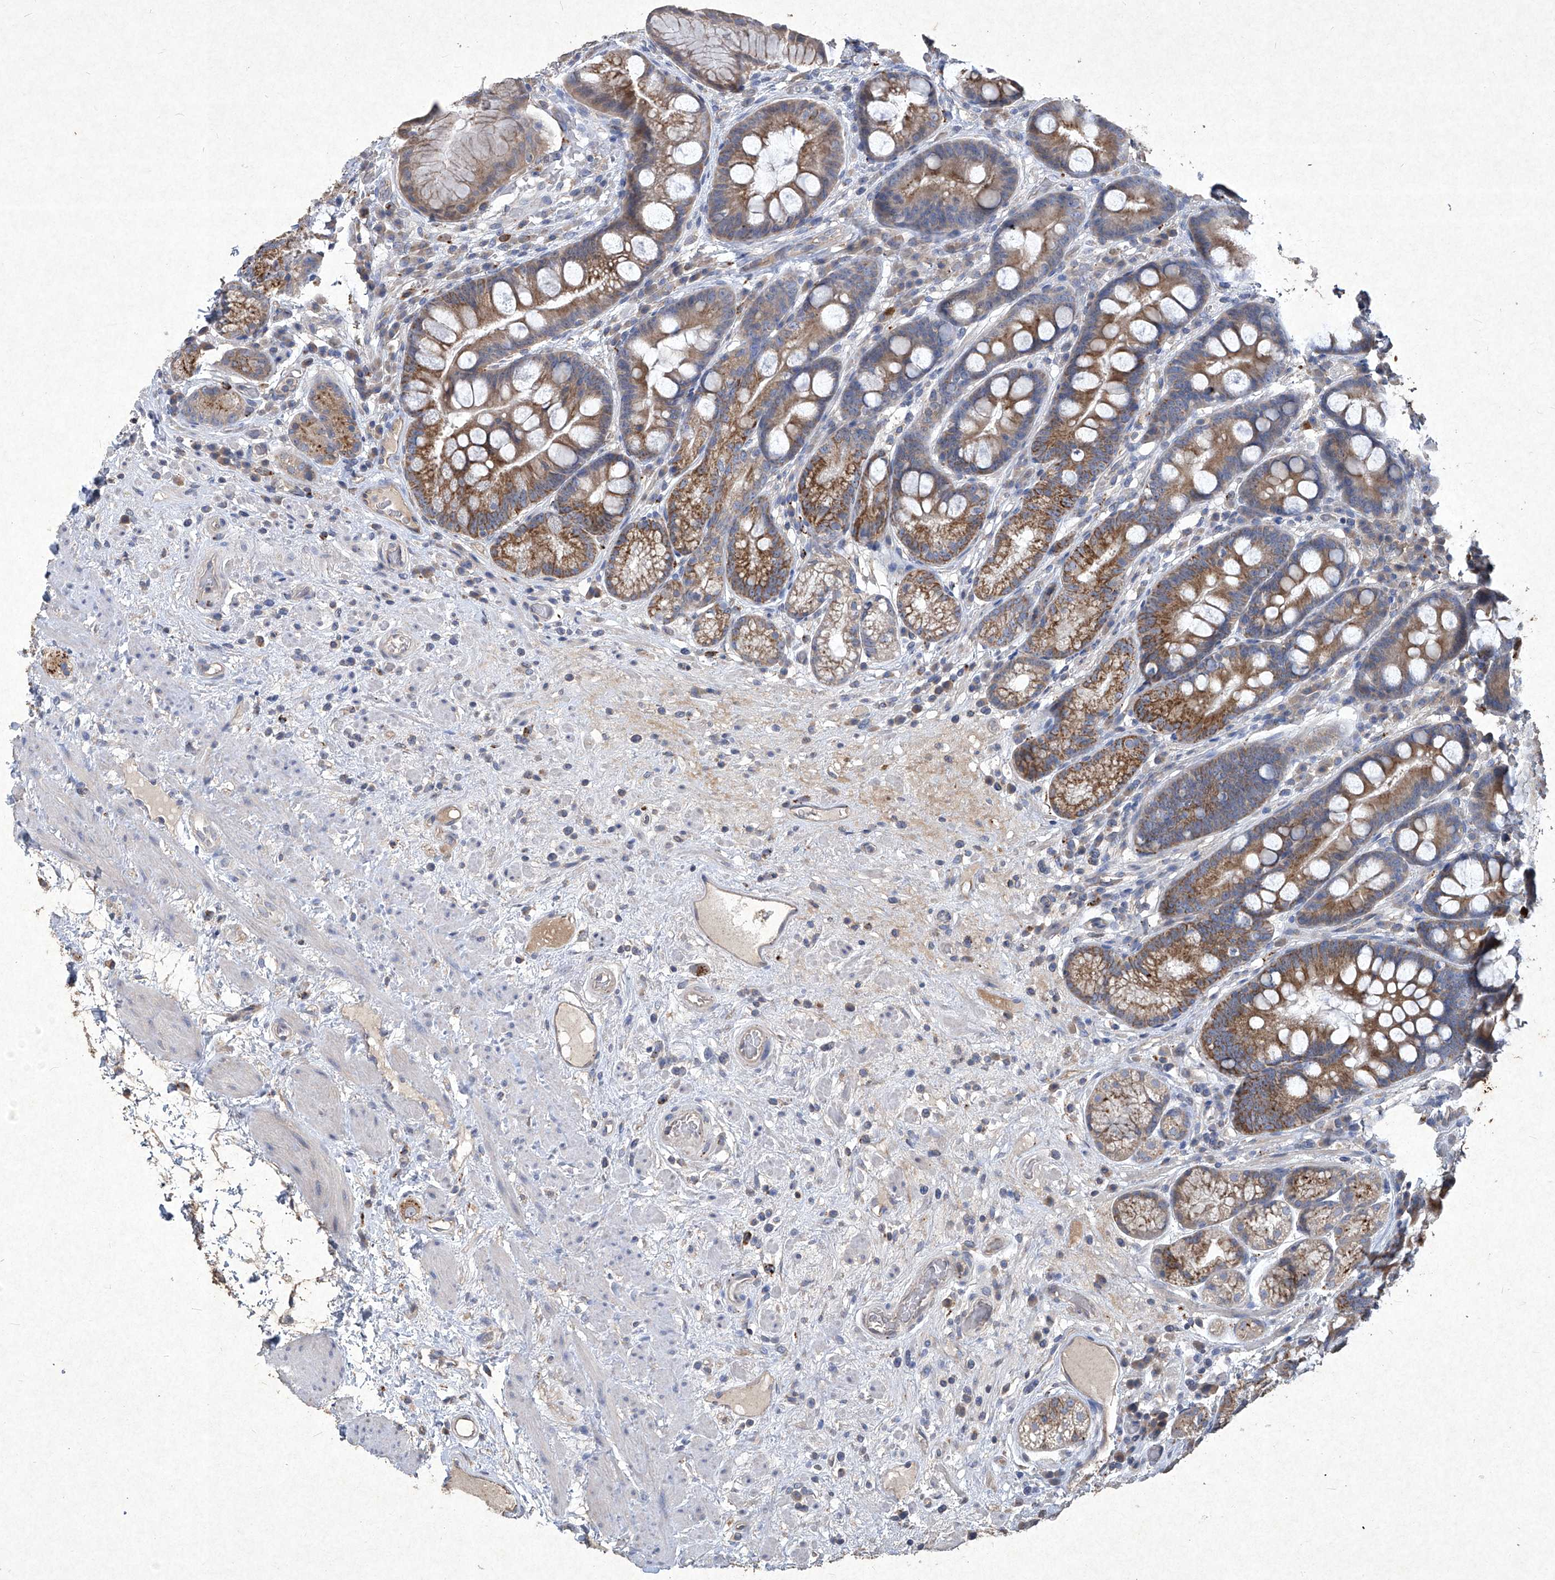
{"staining": {"intensity": "strong", "quantity": "25%-75%", "location": "cytoplasmic/membranous"}, "tissue": "stomach", "cell_type": "Glandular cells", "image_type": "normal", "snomed": [{"axis": "morphology", "description": "Normal tissue, NOS"}, {"axis": "topography", "description": "Stomach"}], "caption": "Glandular cells show high levels of strong cytoplasmic/membranous positivity in approximately 25%-75% of cells in benign human stomach.", "gene": "MED16", "patient": {"sex": "male", "age": 57}}